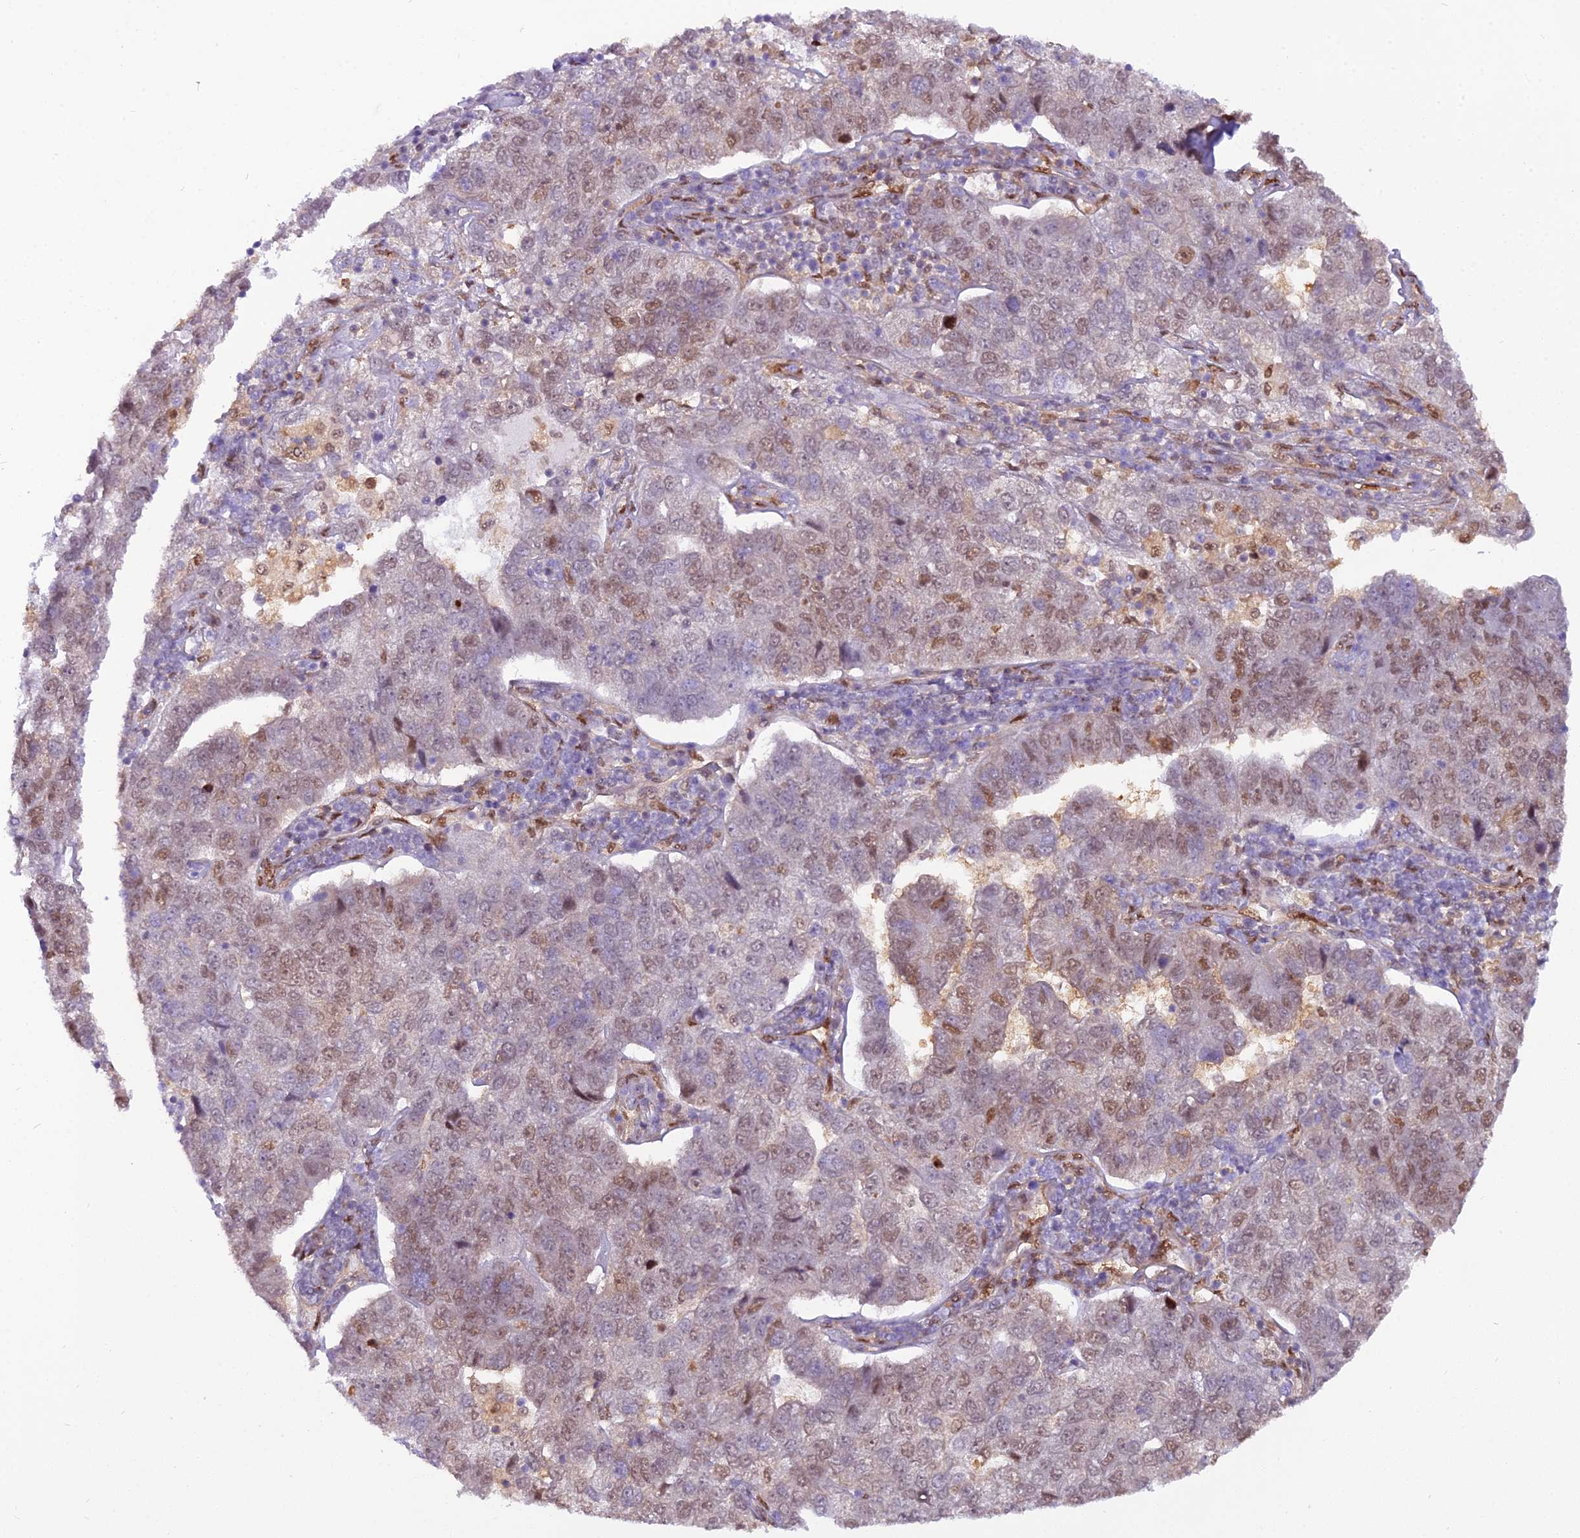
{"staining": {"intensity": "moderate", "quantity": "25%-75%", "location": "nuclear"}, "tissue": "pancreatic cancer", "cell_type": "Tumor cells", "image_type": "cancer", "snomed": [{"axis": "morphology", "description": "Adenocarcinoma, NOS"}, {"axis": "topography", "description": "Pancreas"}], "caption": "Pancreatic cancer tissue reveals moderate nuclear staining in about 25%-75% of tumor cells, visualized by immunohistochemistry.", "gene": "NPEPL1", "patient": {"sex": "female", "age": 61}}